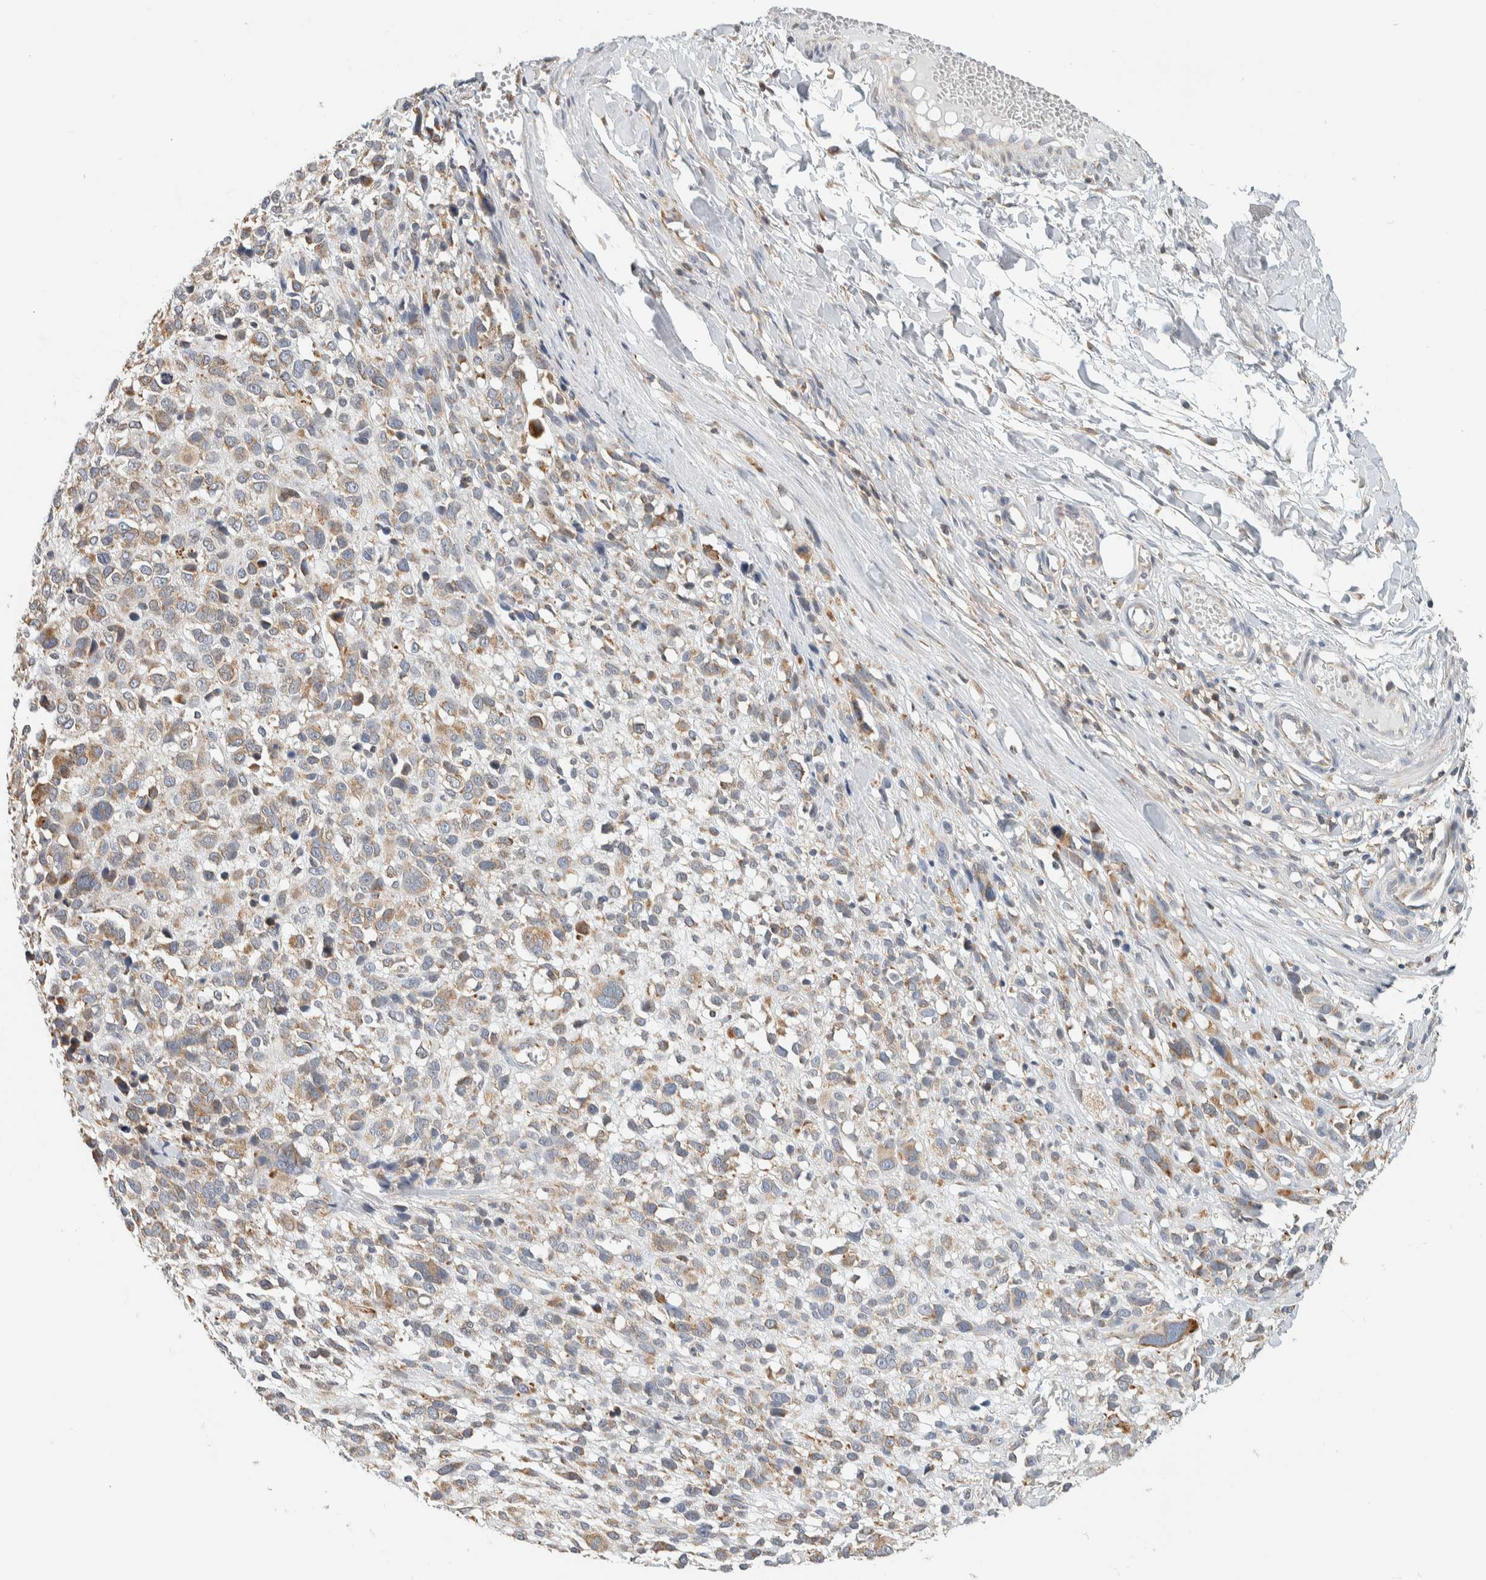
{"staining": {"intensity": "weak", "quantity": "<25%", "location": "cytoplasmic/membranous"}, "tissue": "melanoma", "cell_type": "Tumor cells", "image_type": "cancer", "snomed": [{"axis": "morphology", "description": "Malignant melanoma, NOS"}, {"axis": "topography", "description": "Skin"}], "caption": "Tumor cells are negative for brown protein staining in melanoma.", "gene": "CCDC57", "patient": {"sex": "female", "age": 55}}